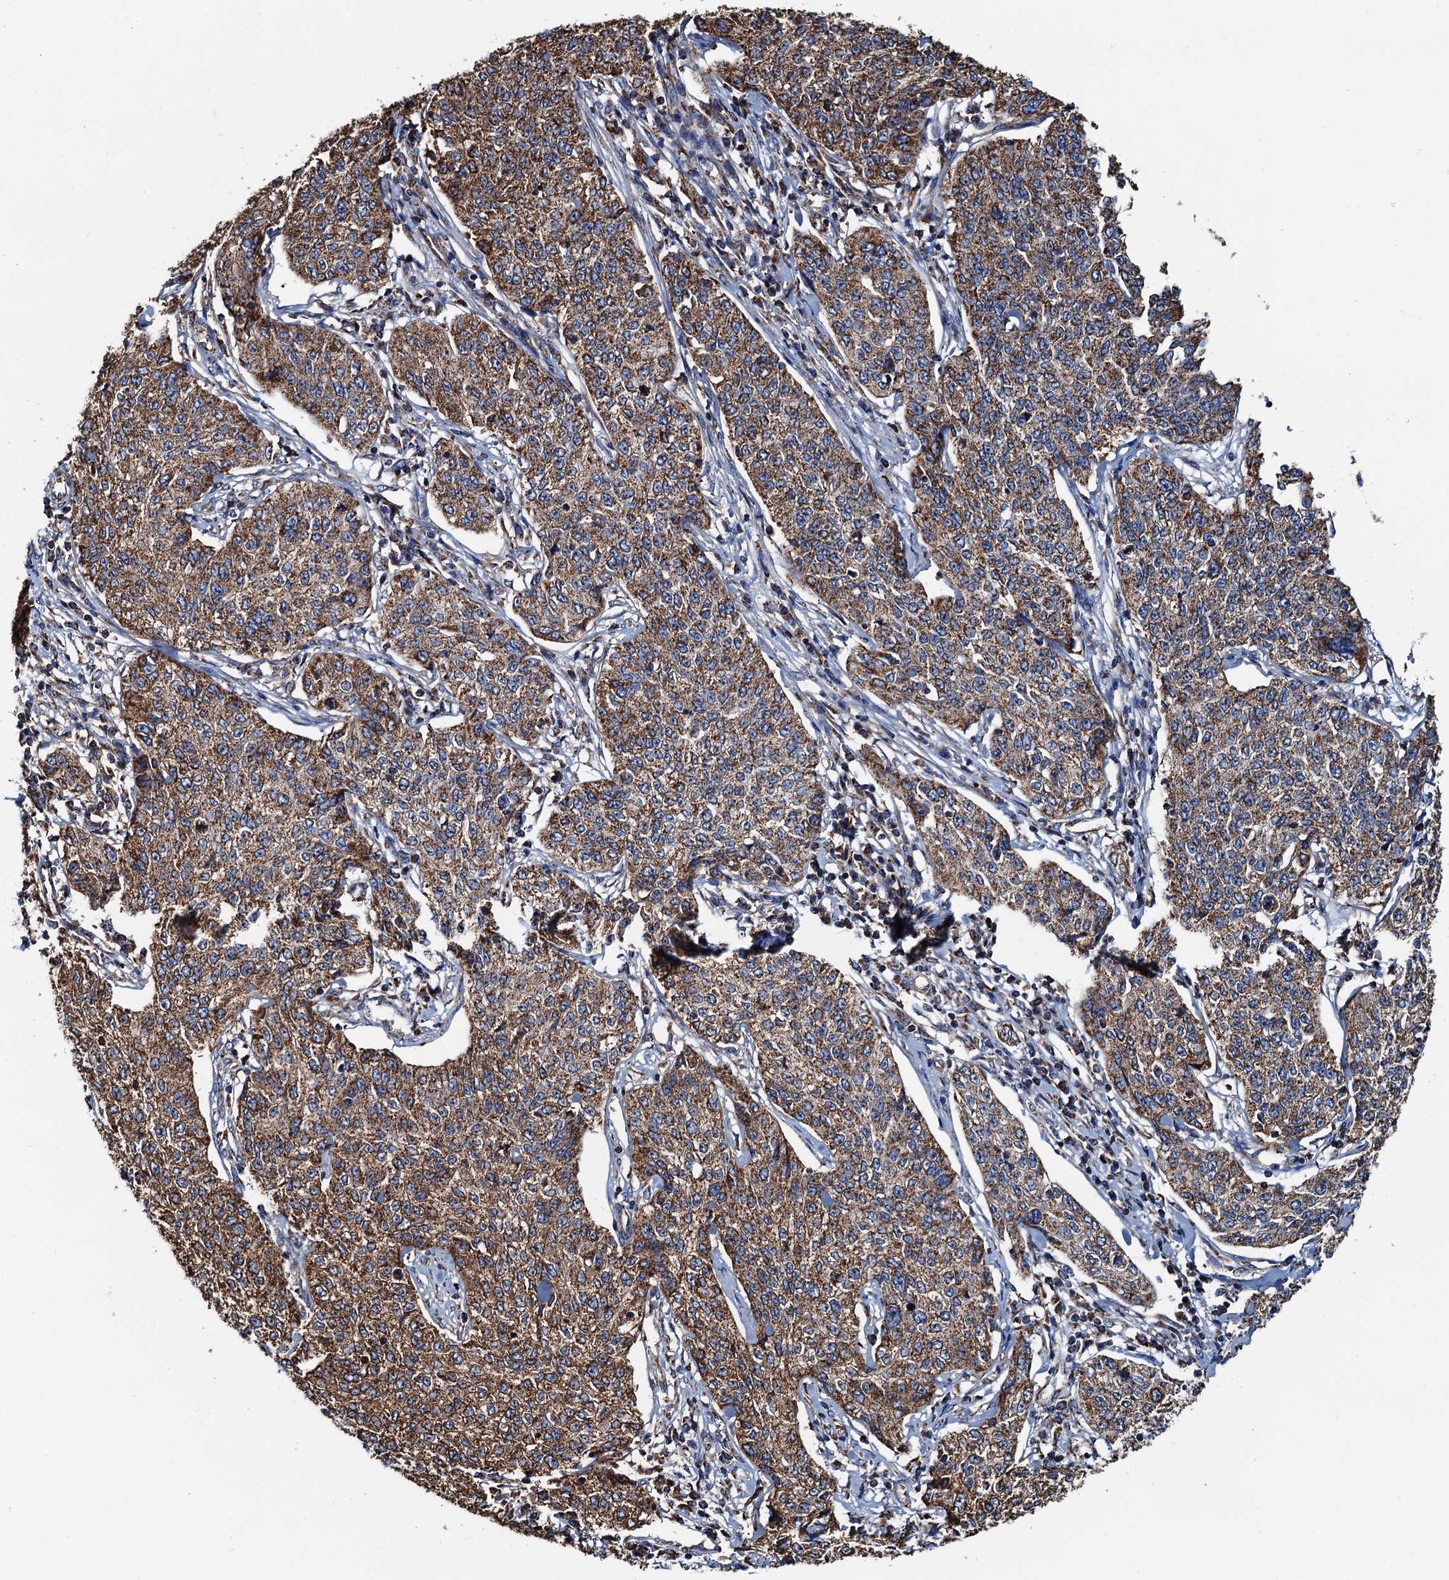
{"staining": {"intensity": "strong", "quantity": ">75%", "location": "cytoplasmic/membranous"}, "tissue": "cervical cancer", "cell_type": "Tumor cells", "image_type": "cancer", "snomed": [{"axis": "morphology", "description": "Squamous cell carcinoma, NOS"}, {"axis": "topography", "description": "Cervix"}], "caption": "Cervical cancer stained for a protein (brown) displays strong cytoplasmic/membranous positive positivity in approximately >75% of tumor cells.", "gene": "AAGAB", "patient": {"sex": "female", "age": 35}}